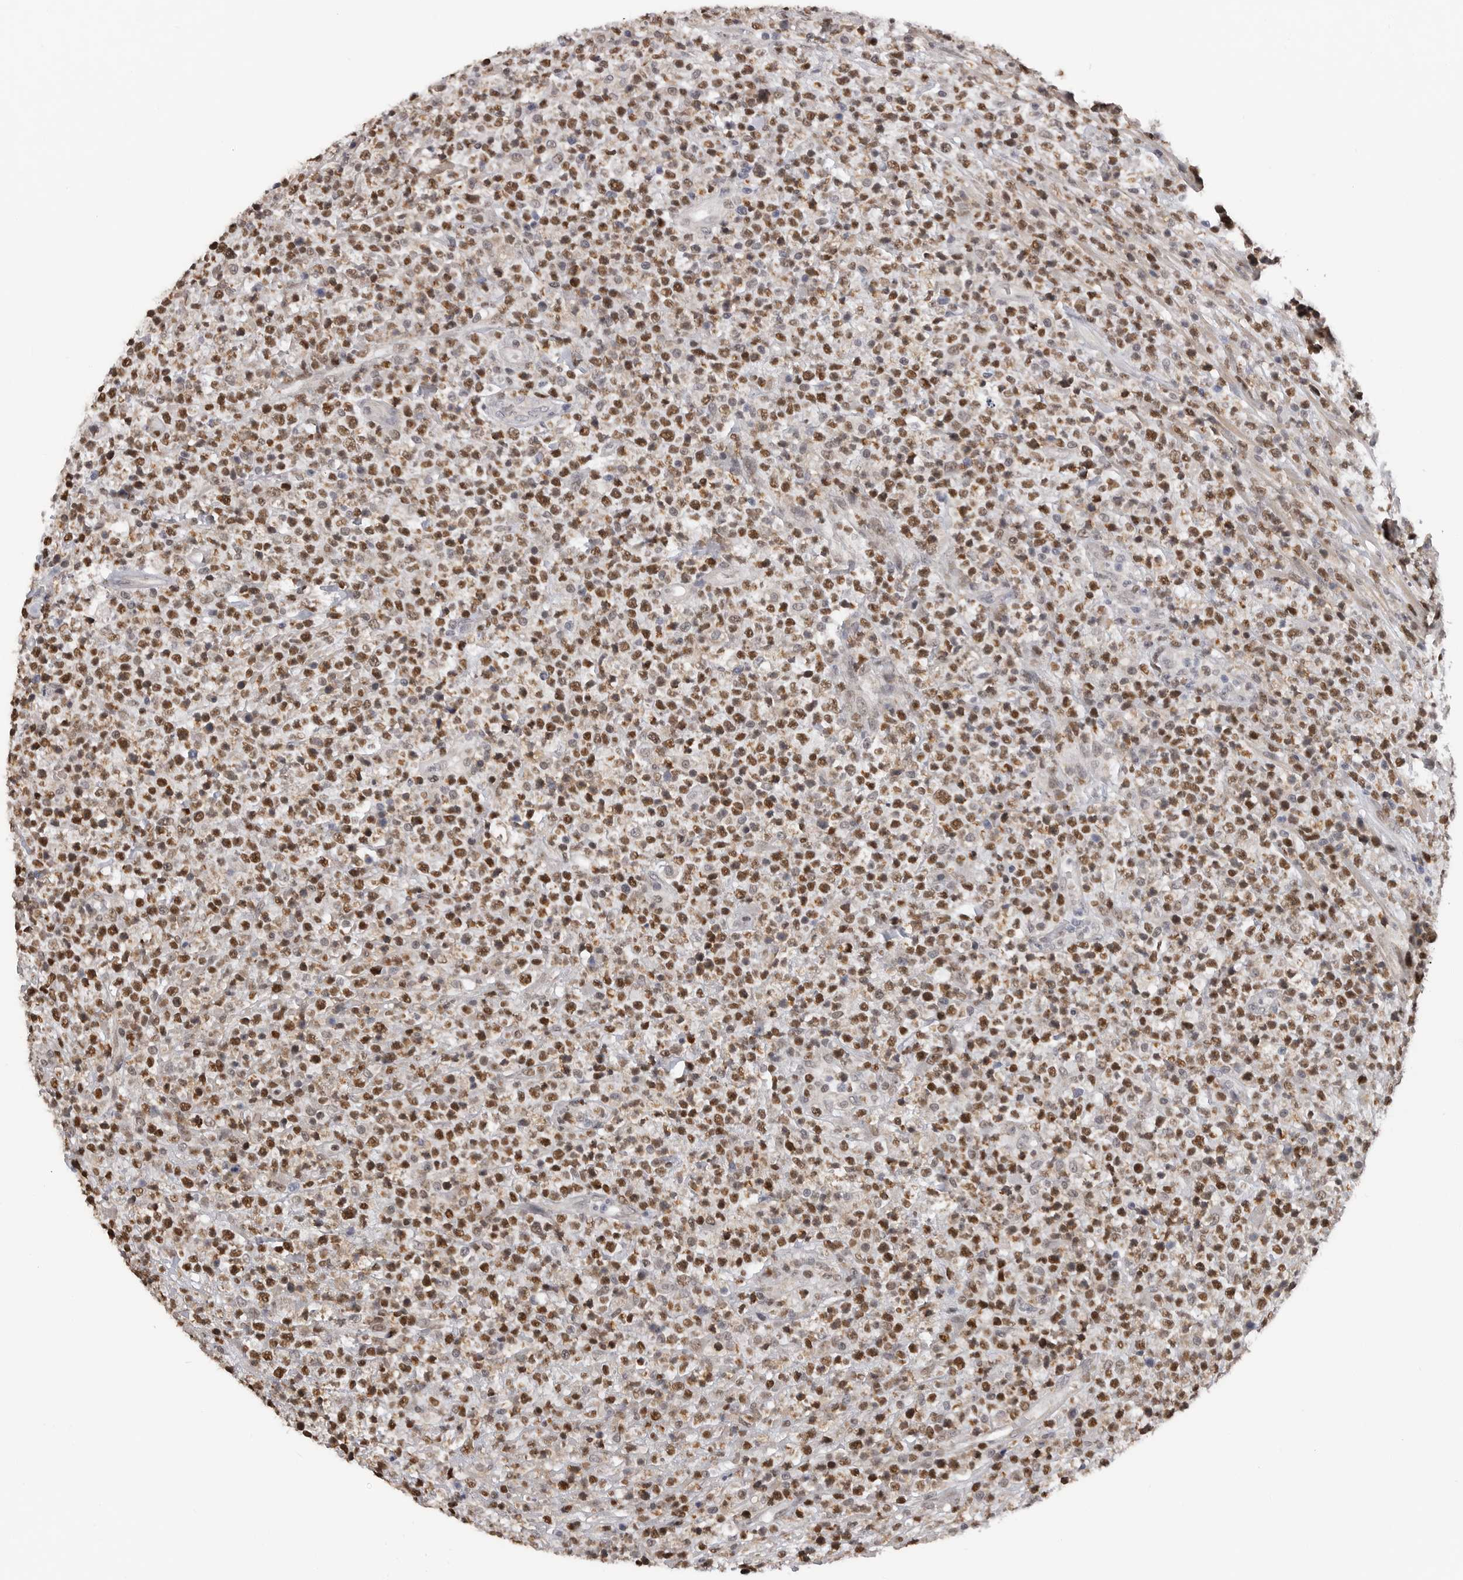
{"staining": {"intensity": "strong", "quantity": ">75%", "location": "nuclear"}, "tissue": "lymphoma", "cell_type": "Tumor cells", "image_type": "cancer", "snomed": [{"axis": "morphology", "description": "Malignant lymphoma, non-Hodgkin's type, High grade"}, {"axis": "topography", "description": "Colon"}], "caption": "High-magnification brightfield microscopy of high-grade malignant lymphoma, non-Hodgkin's type stained with DAB (3,3'-diaminobenzidine) (brown) and counterstained with hematoxylin (blue). tumor cells exhibit strong nuclear staining is appreciated in approximately>75% of cells.", "gene": "SMARCC1", "patient": {"sex": "female", "age": 53}}